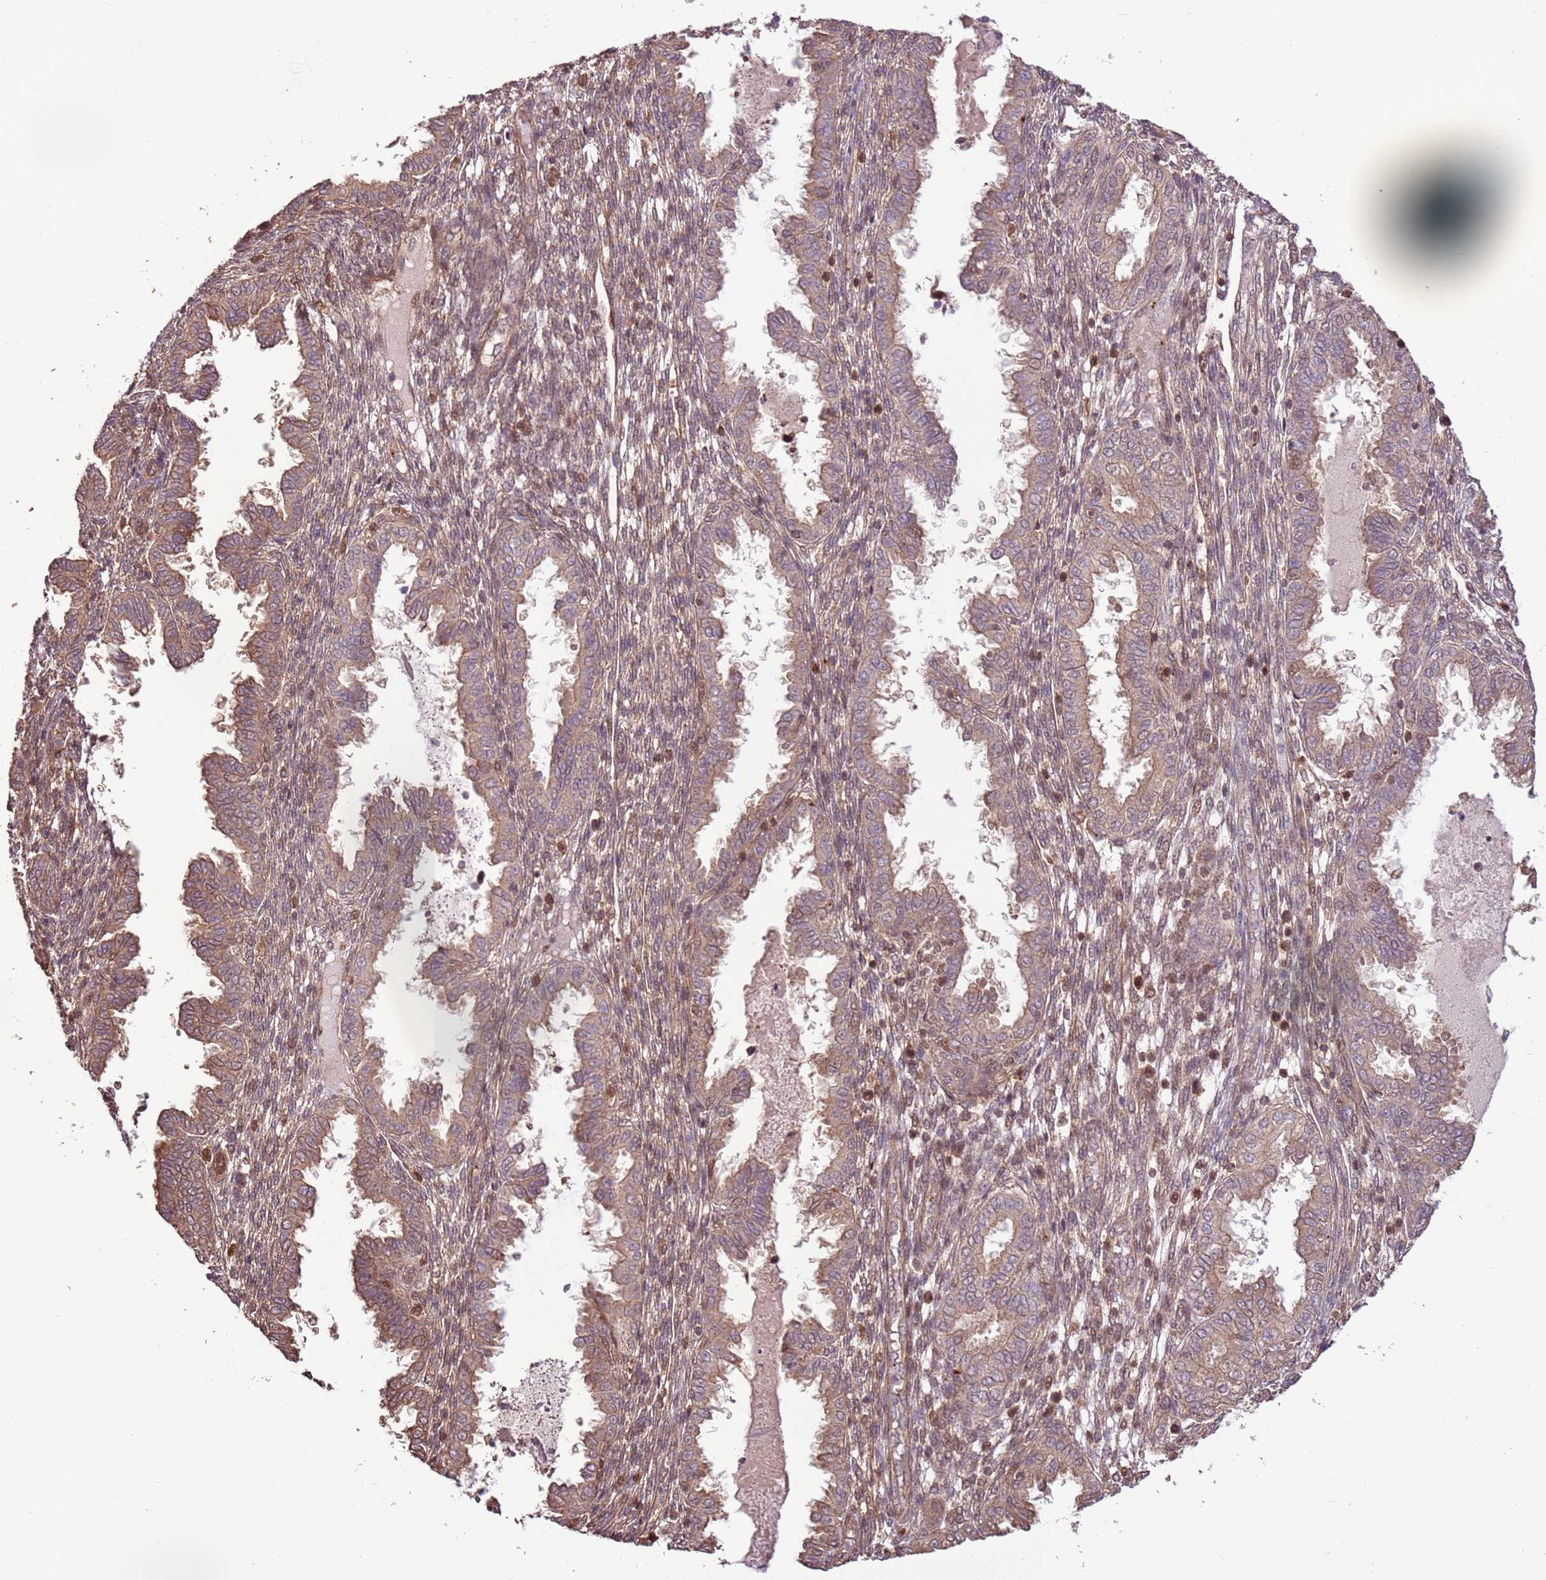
{"staining": {"intensity": "moderate", "quantity": "<25%", "location": "nuclear"}, "tissue": "endometrium", "cell_type": "Cells in endometrial stroma", "image_type": "normal", "snomed": [{"axis": "morphology", "description": "Normal tissue, NOS"}, {"axis": "topography", "description": "Endometrium"}], "caption": "Brown immunohistochemical staining in benign human endometrium exhibits moderate nuclear expression in approximately <25% of cells in endometrial stroma.", "gene": "CCDC112", "patient": {"sex": "female", "age": 33}}